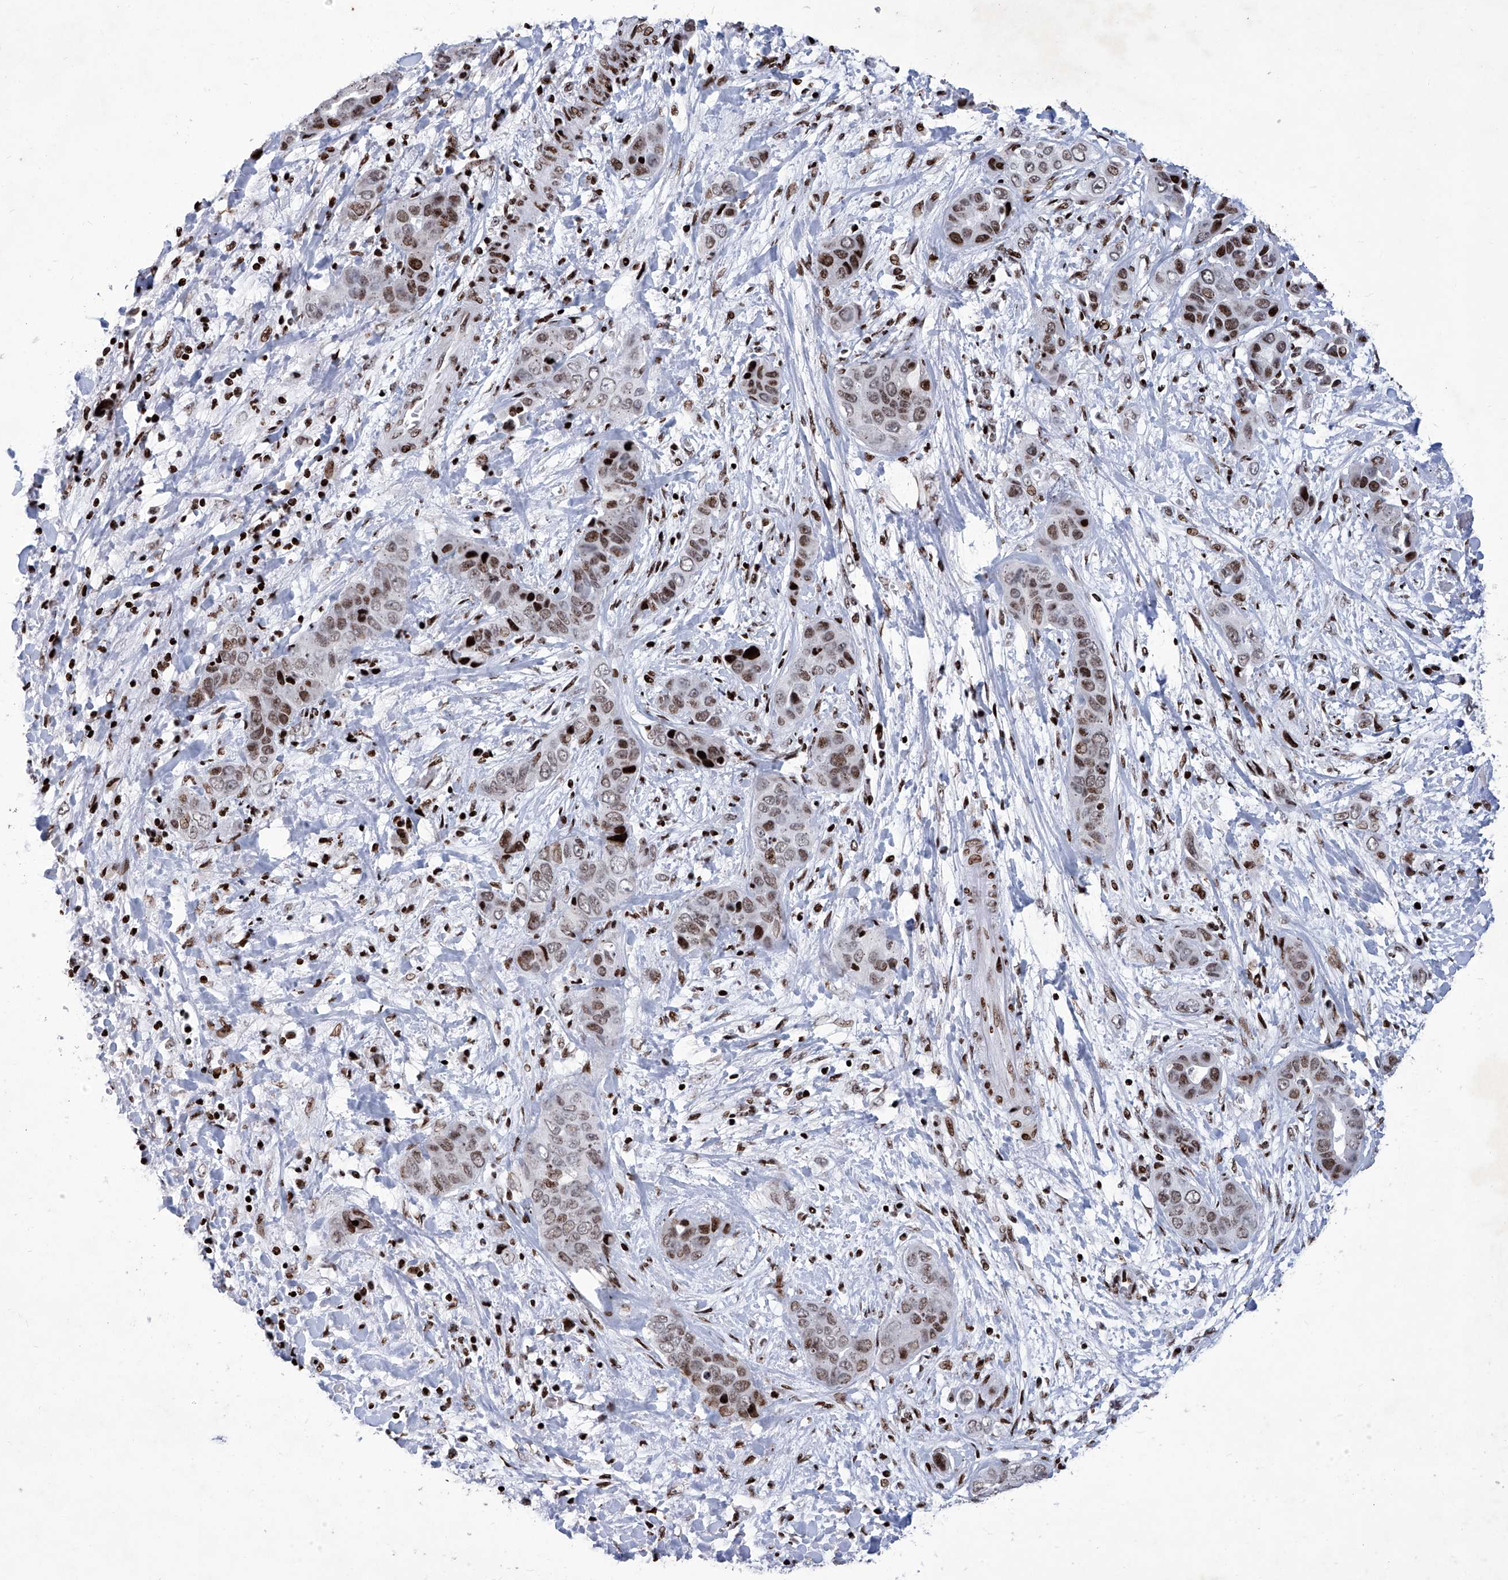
{"staining": {"intensity": "moderate", "quantity": ">75%", "location": "nuclear"}, "tissue": "liver cancer", "cell_type": "Tumor cells", "image_type": "cancer", "snomed": [{"axis": "morphology", "description": "Cholangiocarcinoma"}, {"axis": "topography", "description": "Liver"}], "caption": "IHC photomicrograph of human liver cholangiocarcinoma stained for a protein (brown), which demonstrates medium levels of moderate nuclear positivity in approximately >75% of tumor cells.", "gene": "HEY2", "patient": {"sex": "female", "age": 52}}